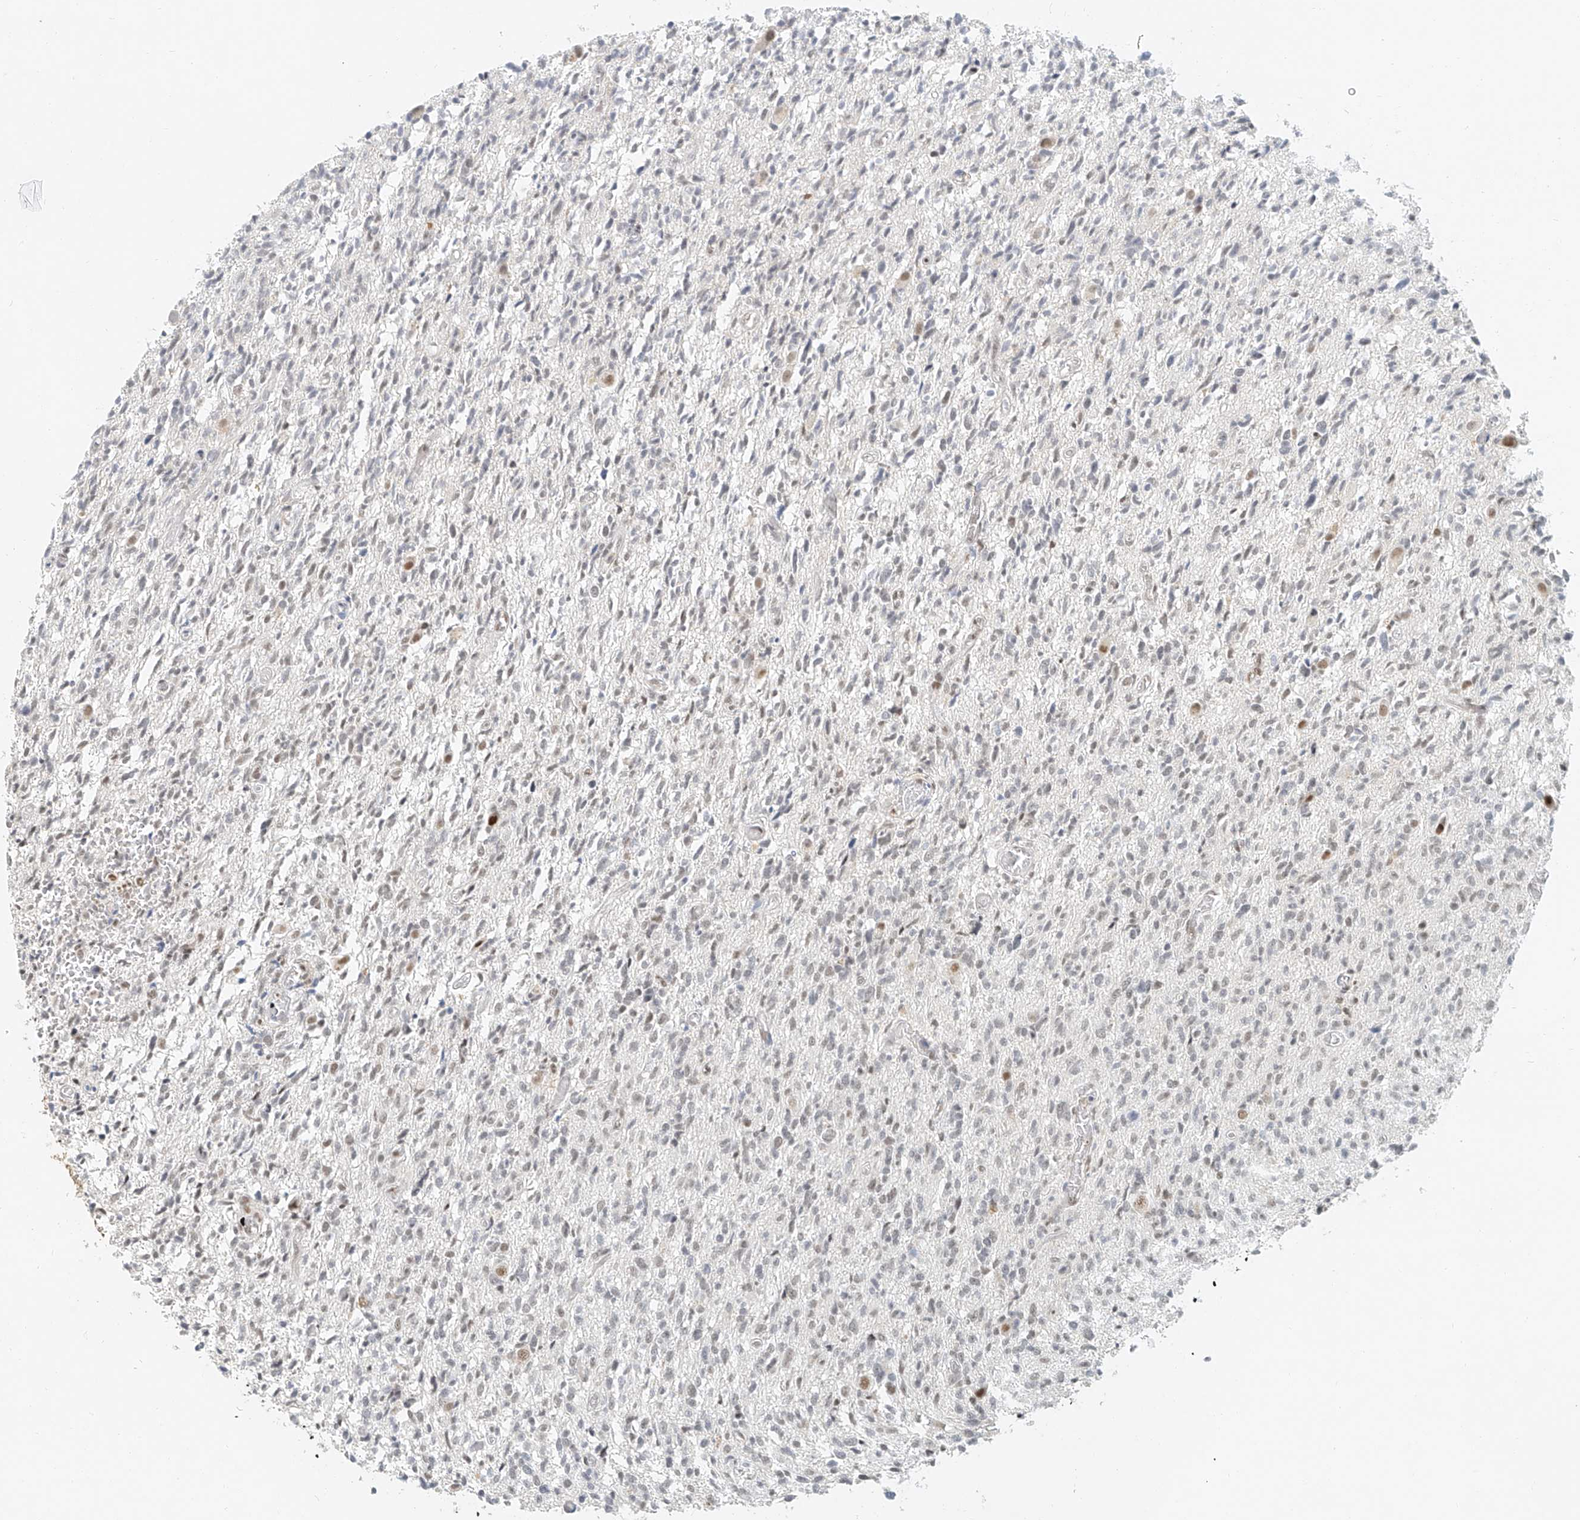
{"staining": {"intensity": "weak", "quantity": "25%-75%", "location": "nuclear"}, "tissue": "glioma", "cell_type": "Tumor cells", "image_type": "cancer", "snomed": [{"axis": "morphology", "description": "Glioma, malignant, High grade"}, {"axis": "topography", "description": "Brain"}], "caption": "This histopathology image demonstrates immunohistochemistry (IHC) staining of human malignant high-grade glioma, with low weak nuclear positivity in approximately 25%-75% of tumor cells.", "gene": "CXorf58", "patient": {"sex": "female", "age": 57}}